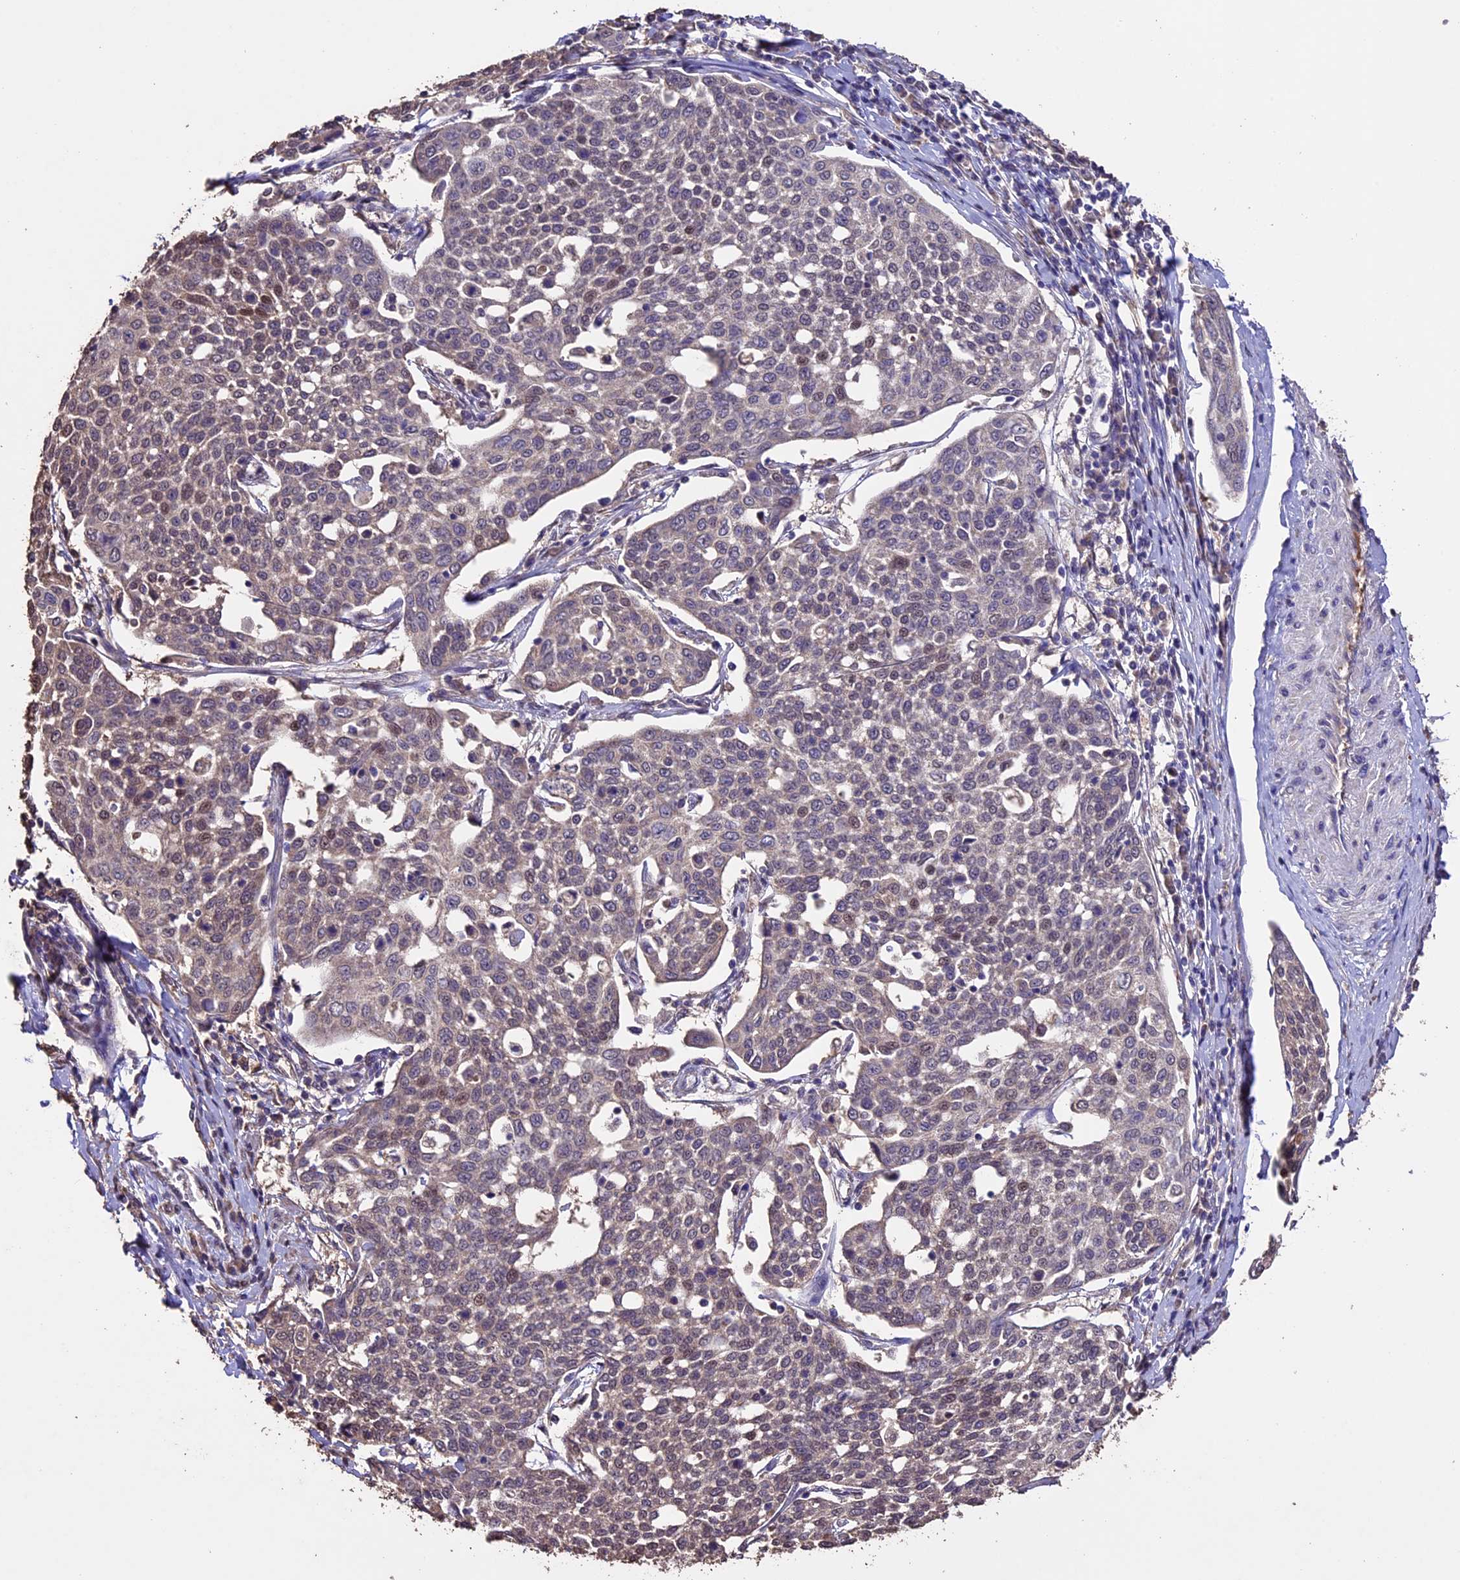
{"staining": {"intensity": "weak", "quantity": "<25%", "location": "nuclear"}, "tissue": "cervical cancer", "cell_type": "Tumor cells", "image_type": "cancer", "snomed": [{"axis": "morphology", "description": "Squamous cell carcinoma, NOS"}, {"axis": "topography", "description": "Cervix"}], "caption": "A micrograph of human squamous cell carcinoma (cervical) is negative for staining in tumor cells.", "gene": "DIS3L", "patient": {"sex": "female", "age": 34}}